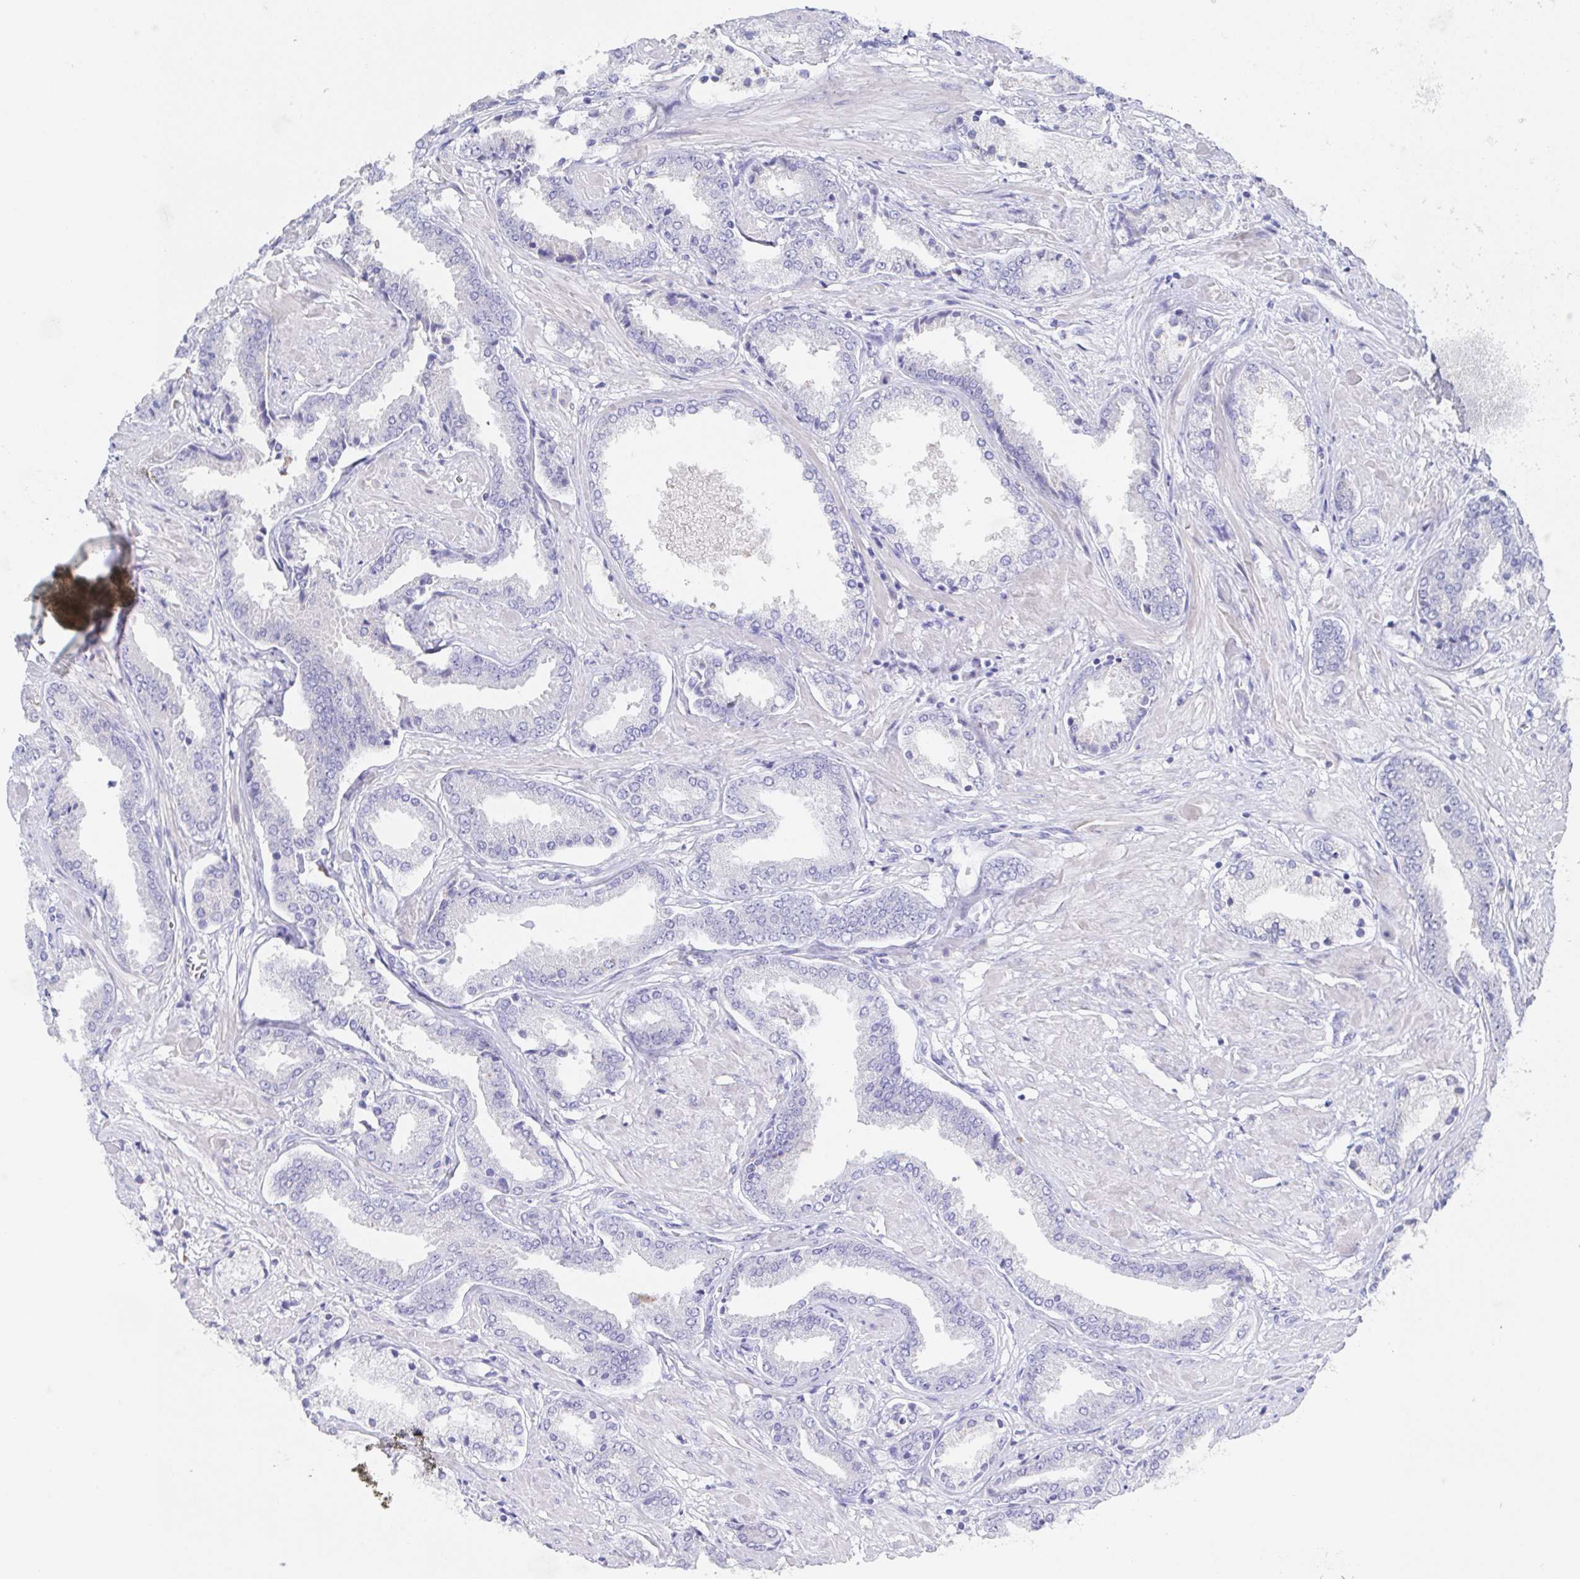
{"staining": {"intensity": "negative", "quantity": "none", "location": "none"}, "tissue": "prostate cancer", "cell_type": "Tumor cells", "image_type": "cancer", "snomed": [{"axis": "morphology", "description": "Adenocarcinoma, High grade"}, {"axis": "topography", "description": "Prostate"}], "caption": "Adenocarcinoma (high-grade) (prostate) was stained to show a protein in brown. There is no significant expression in tumor cells.", "gene": "SSC4D", "patient": {"sex": "male", "age": 56}}